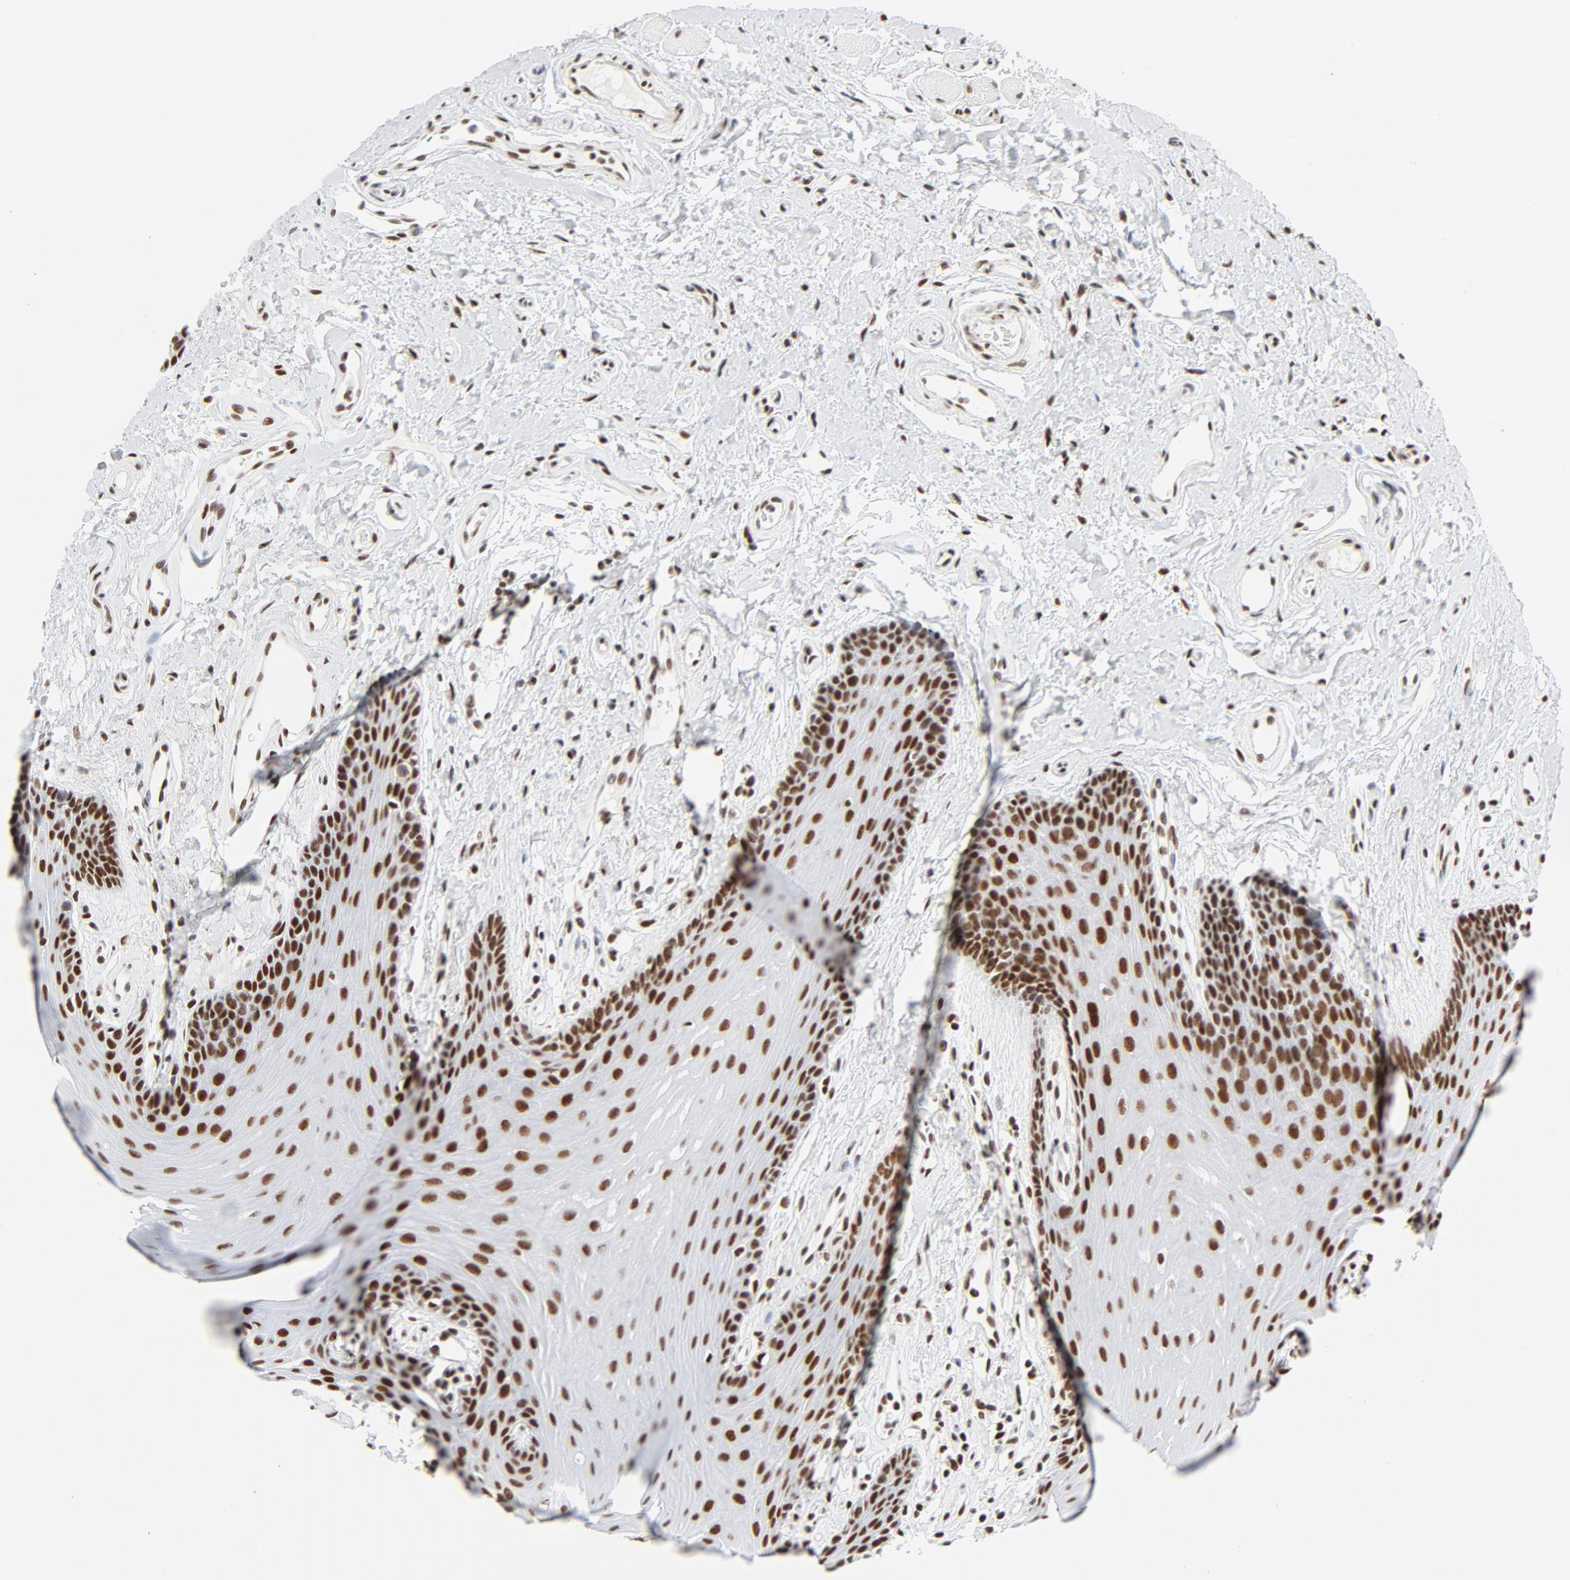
{"staining": {"intensity": "strong", "quantity": ">75%", "location": "nuclear"}, "tissue": "oral mucosa", "cell_type": "Squamous epithelial cells", "image_type": "normal", "snomed": [{"axis": "morphology", "description": "Normal tissue, NOS"}, {"axis": "topography", "description": "Oral tissue"}], "caption": "Squamous epithelial cells reveal strong nuclear staining in approximately >75% of cells in normal oral mucosa. The protein is stained brown, and the nuclei are stained in blue (DAB (3,3'-diaminobenzidine) IHC with brightfield microscopy, high magnification).", "gene": "GTF2H1", "patient": {"sex": "male", "age": 62}}